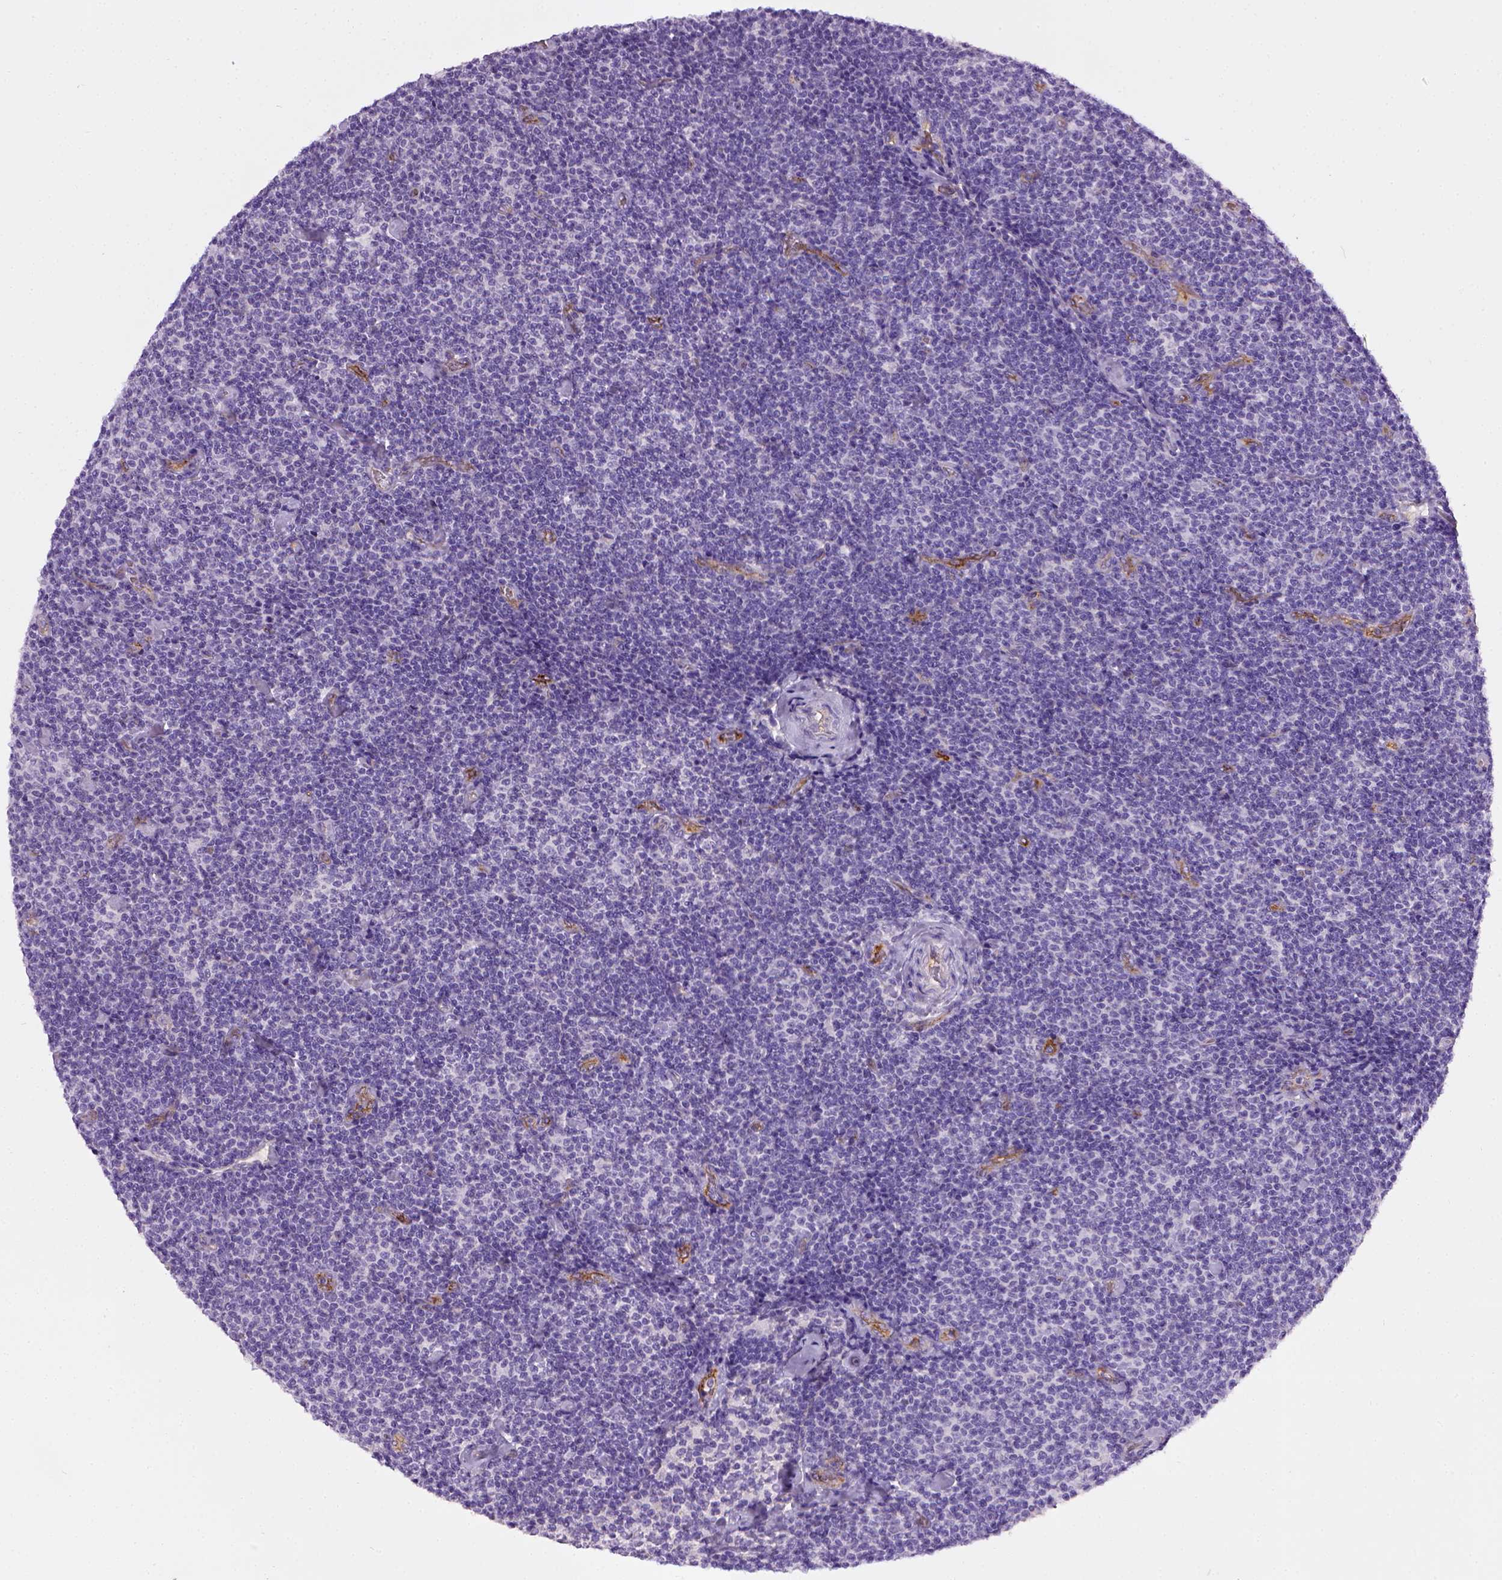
{"staining": {"intensity": "negative", "quantity": "none", "location": "none"}, "tissue": "lymphoma", "cell_type": "Tumor cells", "image_type": "cancer", "snomed": [{"axis": "morphology", "description": "Malignant lymphoma, non-Hodgkin's type, Low grade"}, {"axis": "topography", "description": "Lymph node"}], "caption": "DAB (3,3'-diaminobenzidine) immunohistochemical staining of lymphoma shows no significant staining in tumor cells.", "gene": "ENG", "patient": {"sex": "male", "age": 81}}